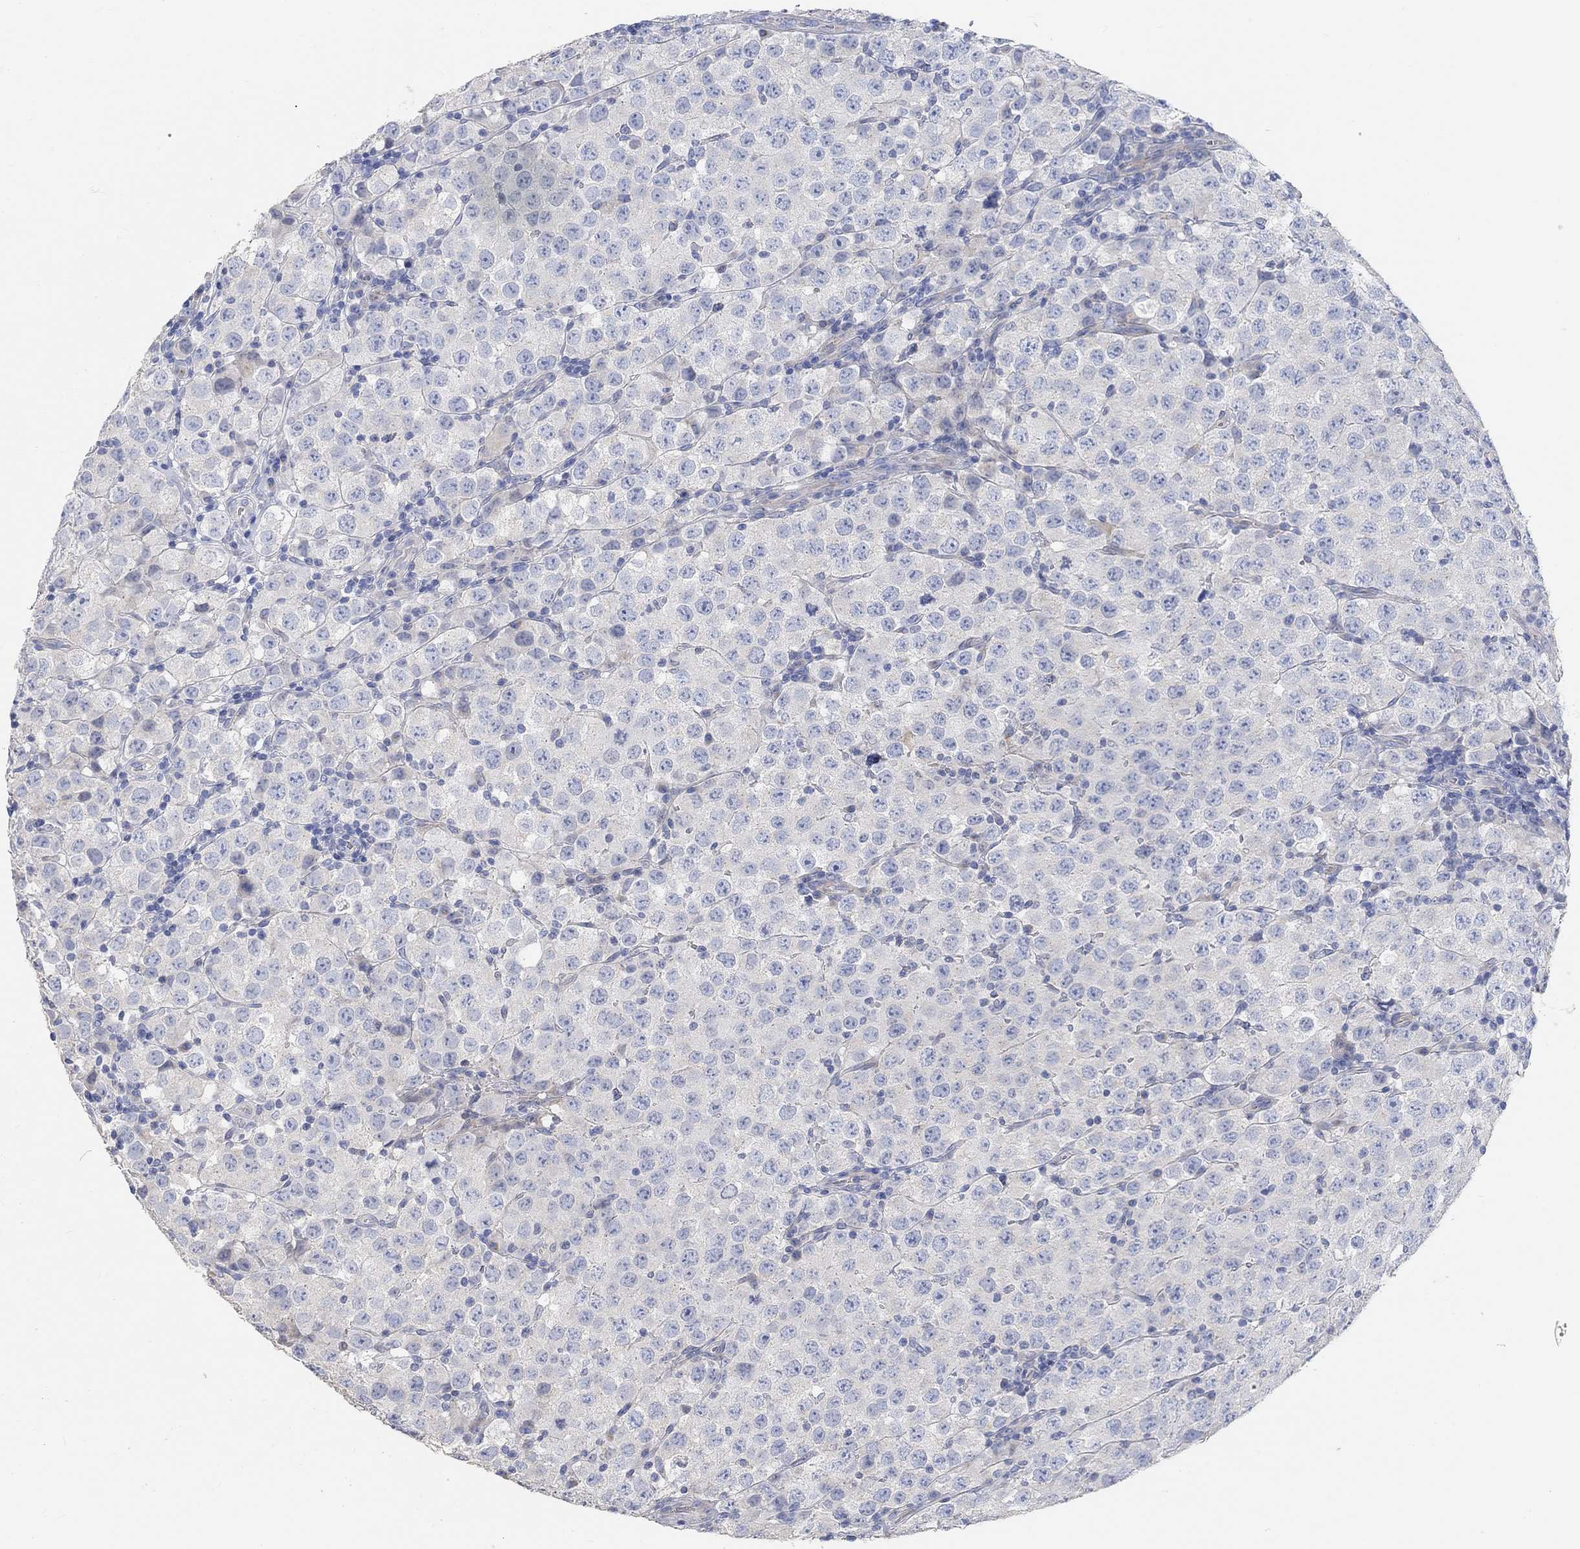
{"staining": {"intensity": "negative", "quantity": "none", "location": "none"}, "tissue": "testis cancer", "cell_type": "Tumor cells", "image_type": "cancer", "snomed": [{"axis": "morphology", "description": "Seminoma, NOS"}, {"axis": "topography", "description": "Testis"}], "caption": "Tumor cells are negative for protein expression in human testis cancer (seminoma).", "gene": "NLRP14", "patient": {"sex": "male", "age": 34}}